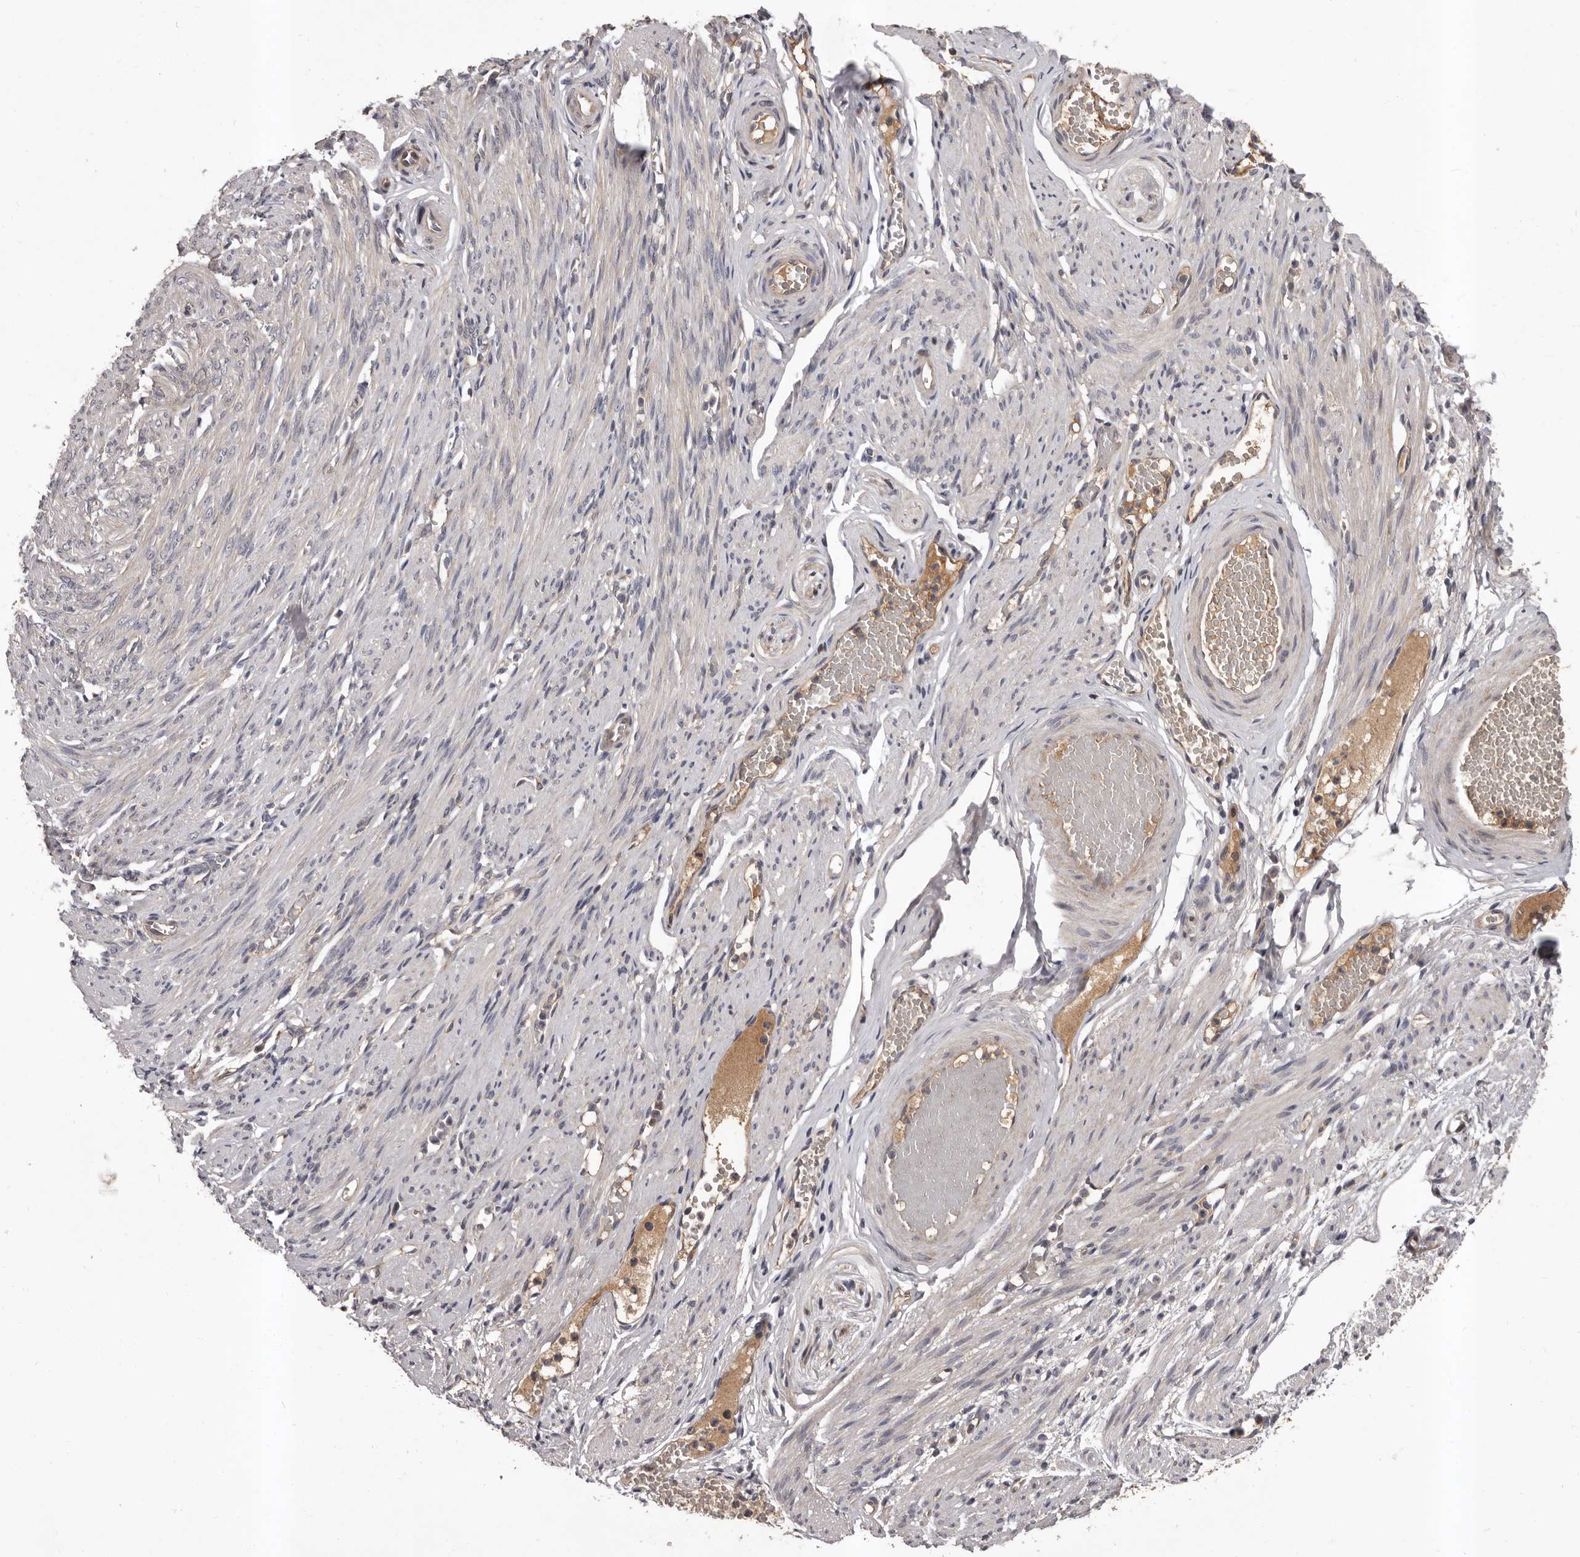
{"staining": {"intensity": "negative", "quantity": "none", "location": "none"}, "tissue": "adipose tissue", "cell_type": "Adipocytes", "image_type": "normal", "snomed": [{"axis": "morphology", "description": "Normal tissue, NOS"}, {"axis": "topography", "description": "Smooth muscle"}, {"axis": "topography", "description": "Peripheral nerve tissue"}], "caption": "IHC micrograph of unremarkable human adipose tissue stained for a protein (brown), which reveals no expression in adipocytes. Nuclei are stained in blue.", "gene": "PRKD1", "patient": {"sex": "female", "age": 39}}